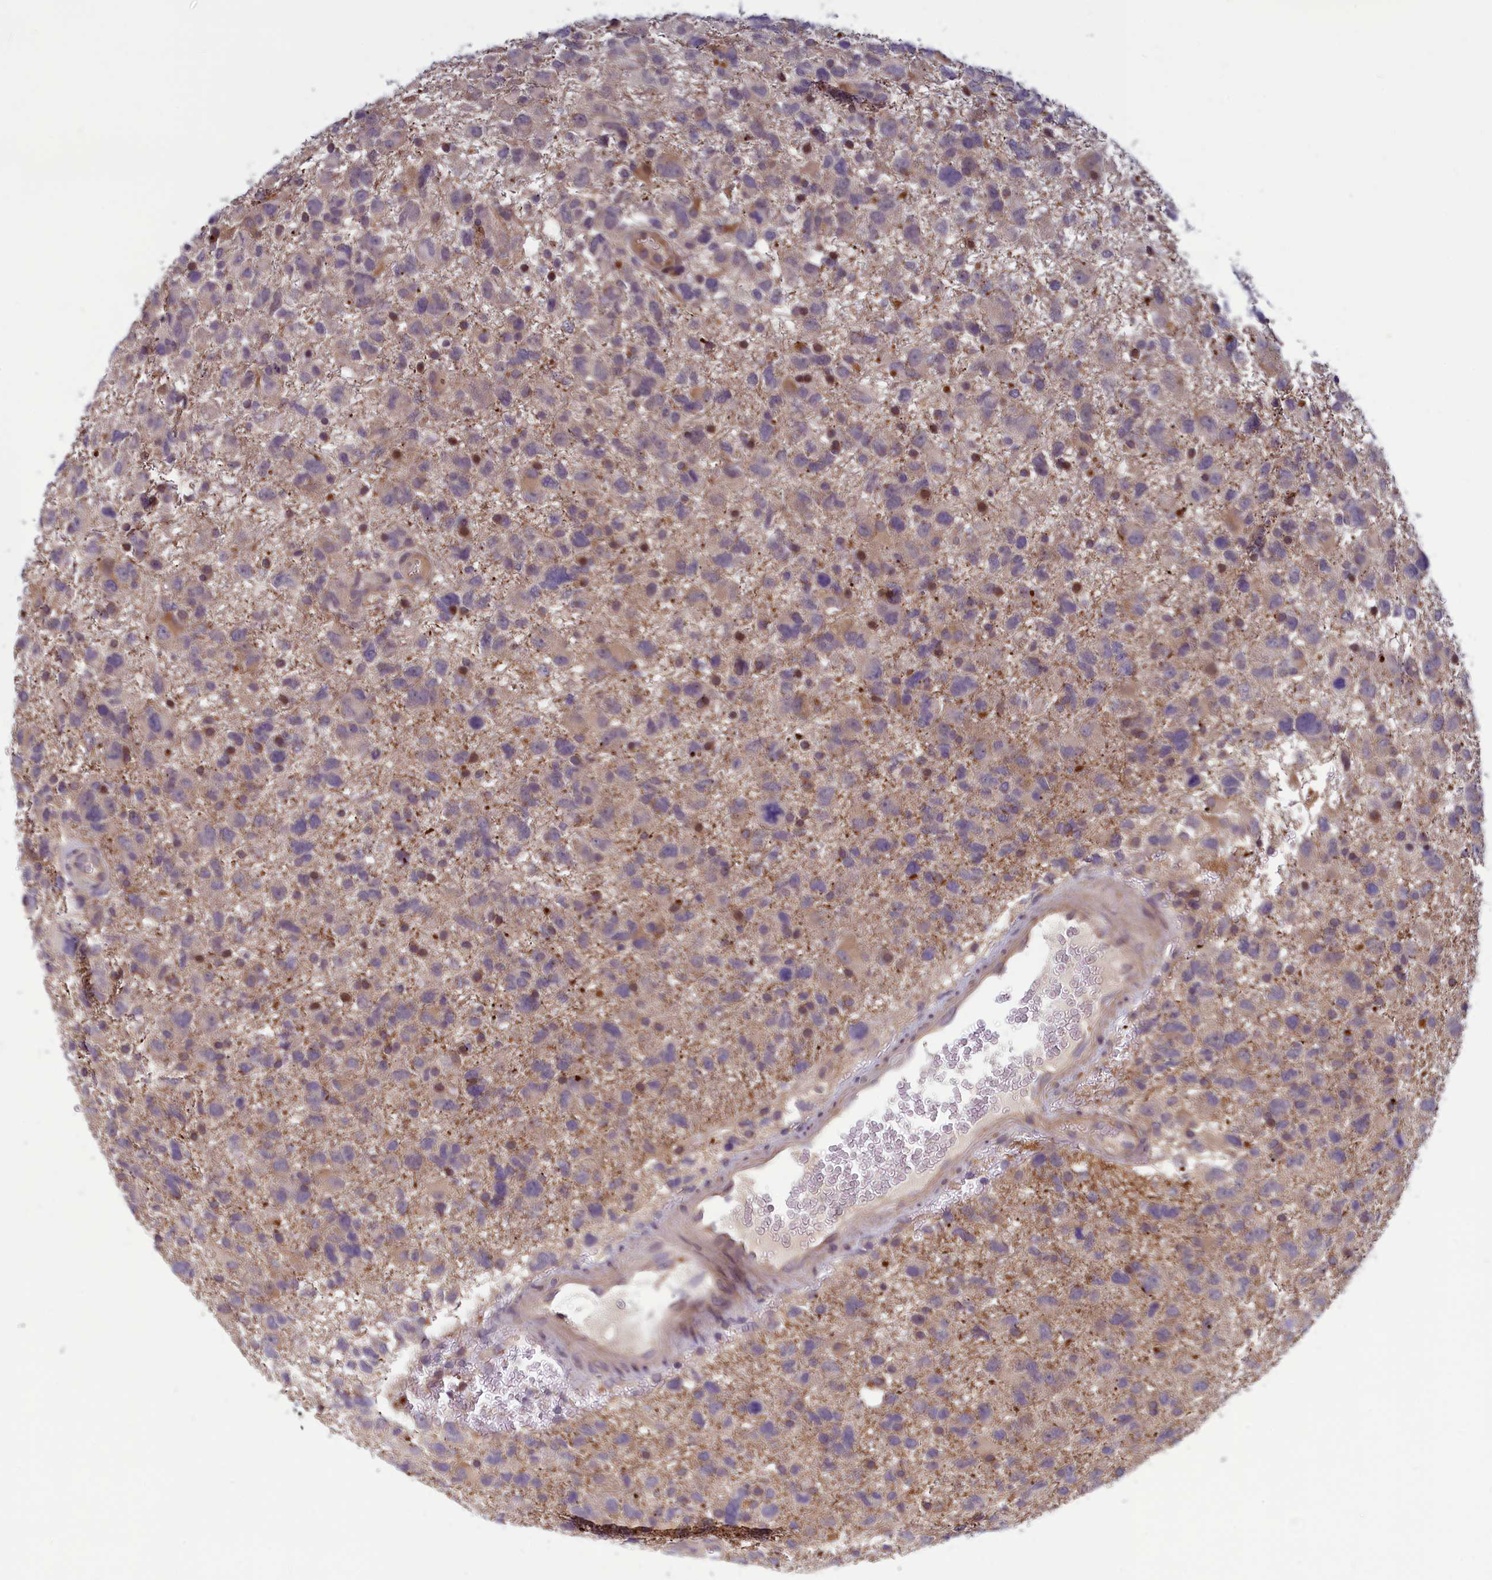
{"staining": {"intensity": "weak", "quantity": "<25%", "location": "cytoplasmic/membranous"}, "tissue": "glioma", "cell_type": "Tumor cells", "image_type": "cancer", "snomed": [{"axis": "morphology", "description": "Glioma, malignant, High grade"}, {"axis": "topography", "description": "Brain"}], "caption": "This is an immunohistochemistry histopathology image of human glioma. There is no expression in tumor cells.", "gene": "HECA", "patient": {"sex": "male", "age": 61}}